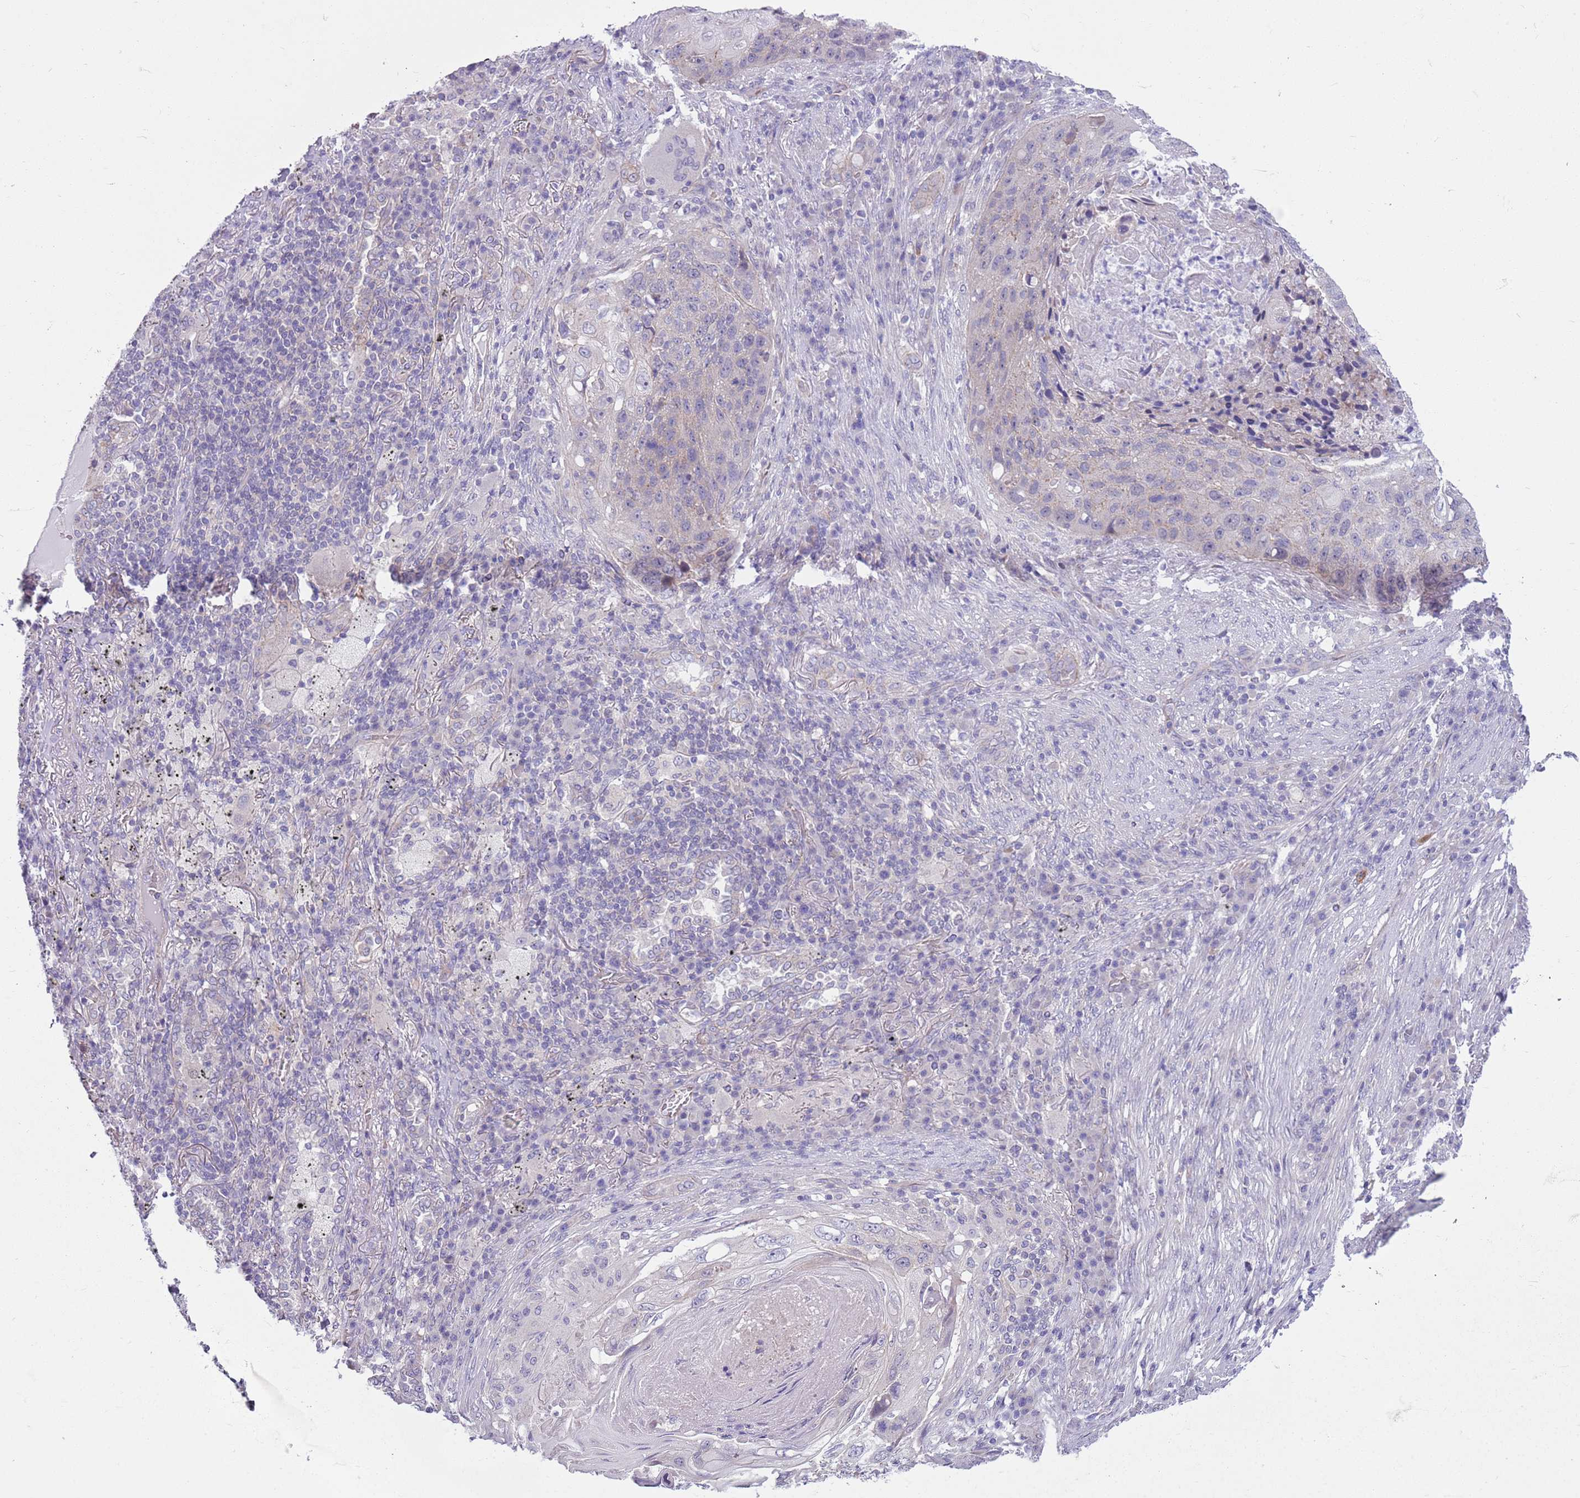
{"staining": {"intensity": "negative", "quantity": "none", "location": "none"}, "tissue": "lung cancer", "cell_type": "Tumor cells", "image_type": "cancer", "snomed": [{"axis": "morphology", "description": "Squamous cell carcinoma, NOS"}, {"axis": "topography", "description": "Lung"}], "caption": "Immunohistochemical staining of lung squamous cell carcinoma reveals no significant staining in tumor cells.", "gene": "PARP8", "patient": {"sex": "female", "age": 63}}